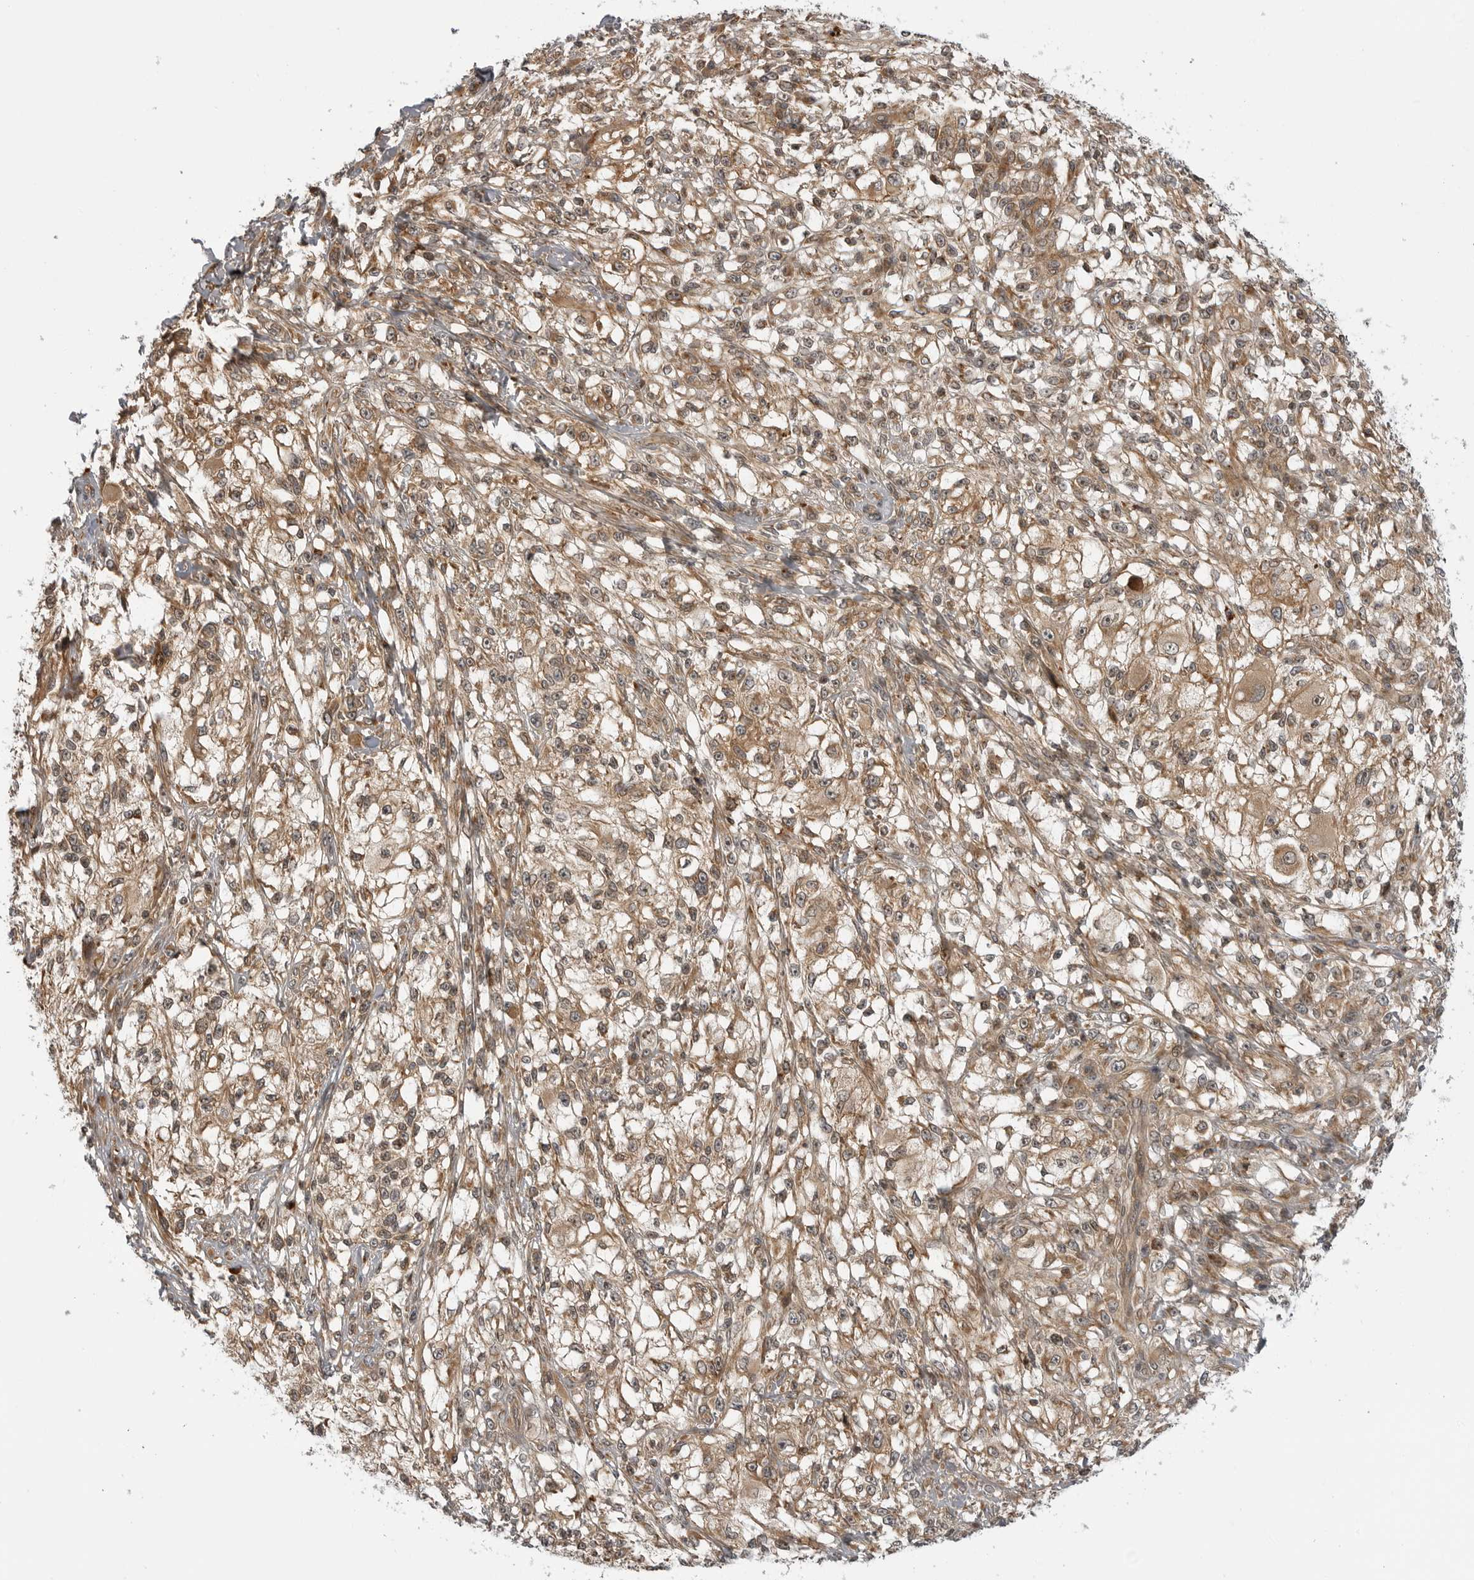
{"staining": {"intensity": "moderate", "quantity": ">75%", "location": "cytoplasmic/membranous"}, "tissue": "melanoma", "cell_type": "Tumor cells", "image_type": "cancer", "snomed": [{"axis": "morphology", "description": "Malignant melanoma, NOS"}, {"axis": "topography", "description": "Skin of head"}], "caption": "Immunohistochemical staining of human malignant melanoma demonstrates medium levels of moderate cytoplasmic/membranous protein staining in approximately >75% of tumor cells.", "gene": "LRRC45", "patient": {"sex": "male", "age": 83}}